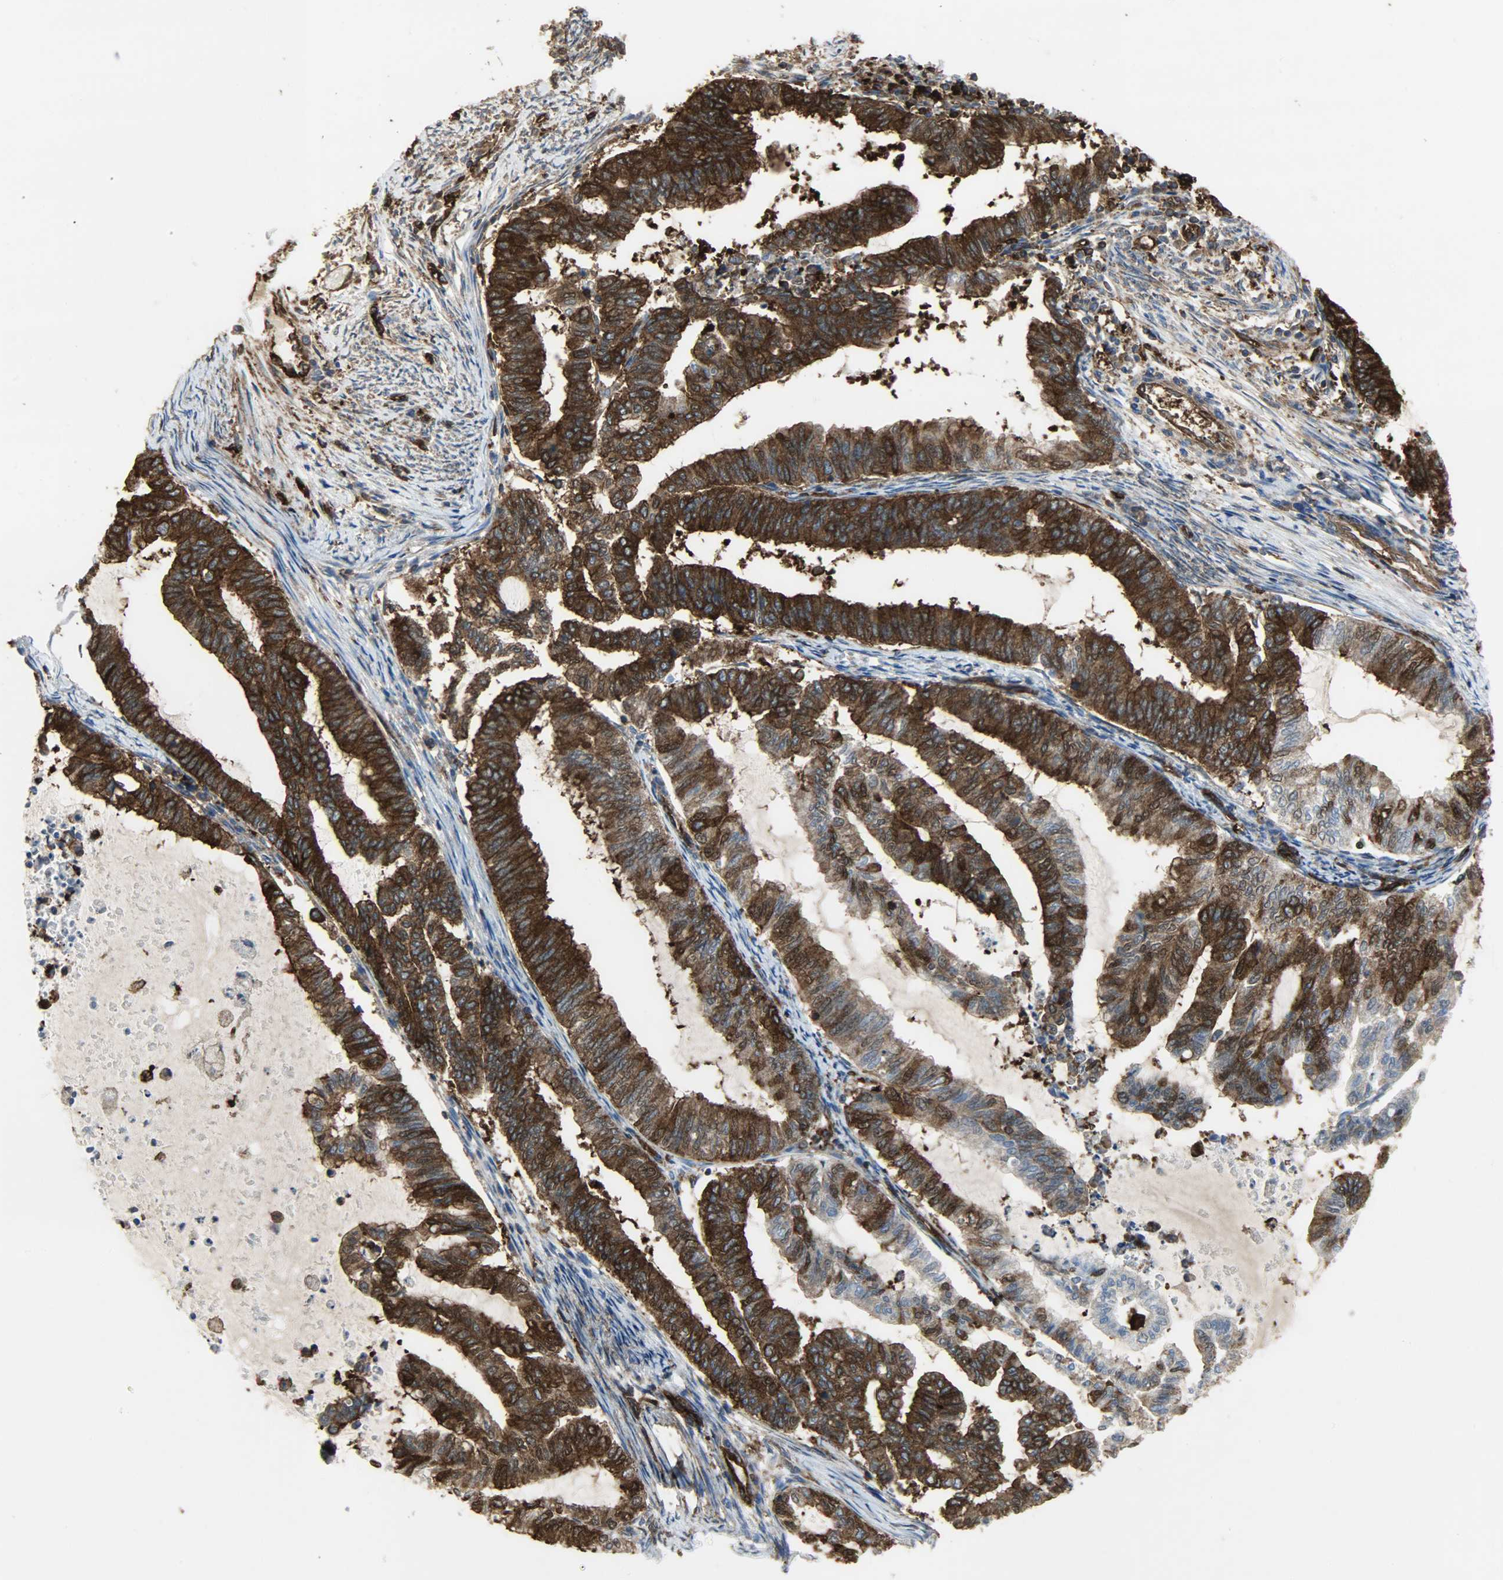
{"staining": {"intensity": "strong", "quantity": ">75%", "location": "cytoplasmic/membranous"}, "tissue": "endometrial cancer", "cell_type": "Tumor cells", "image_type": "cancer", "snomed": [{"axis": "morphology", "description": "Adenocarcinoma, NOS"}, {"axis": "topography", "description": "Endometrium"}], "caption": "The photomicrograph exhibits a brown stain indicating the presence of a protein in the cytoplasmic/membranous of tumor cells in adenocarcinoma (endometrial).", "gene": "VASP", "patient": {"sex": "female", "age": 79}}